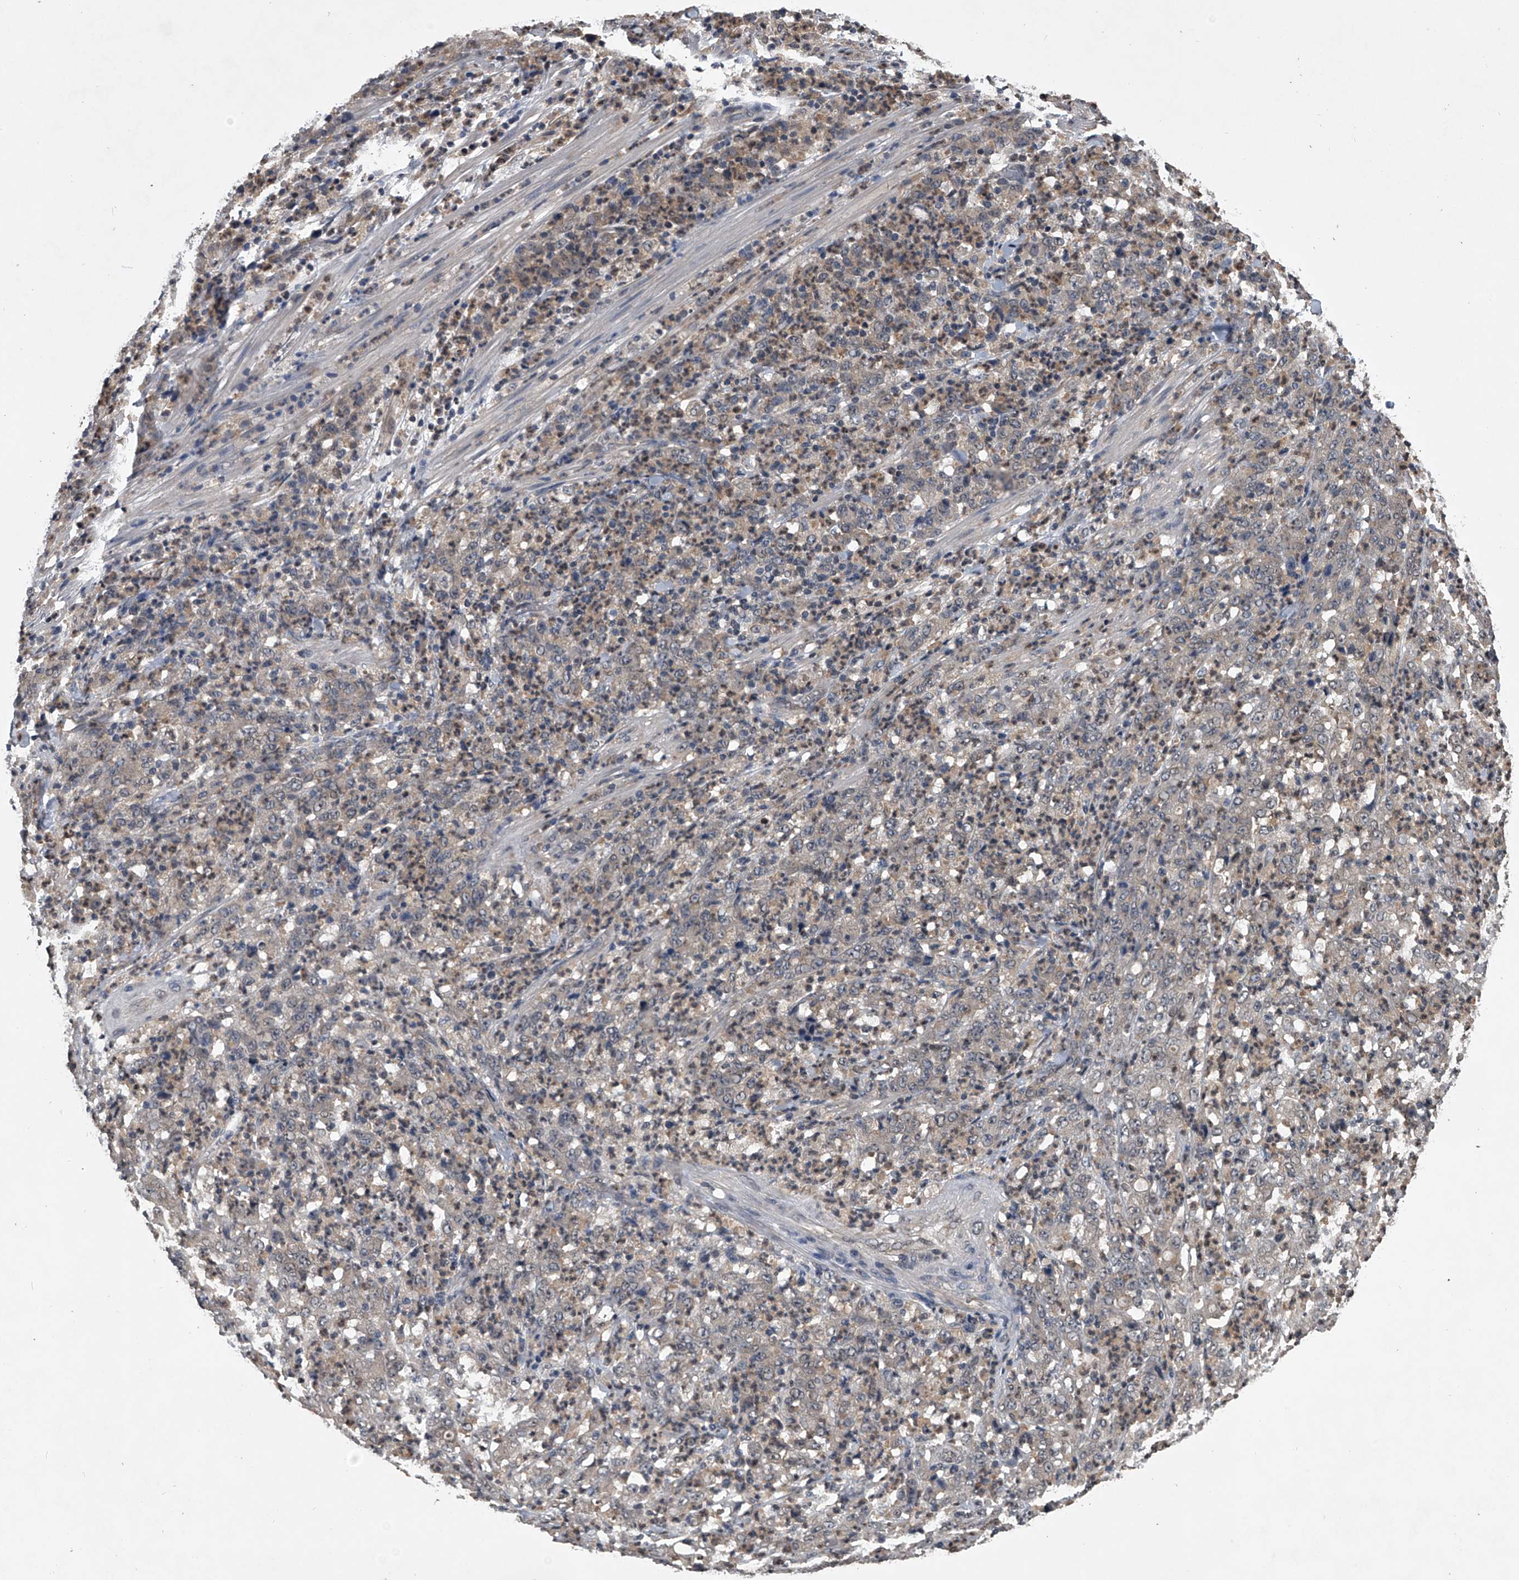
{"staining": {"intensity": "weak", "quantity": "<25%", "location": "cytoplasmic/membranous"}, "tissue": "stomach cancer", "cell_type": "Tumor cells", "image_type": "cancer", "snomed": [{"axis": "morphology", "description": "Adenocarcinoma, NOS"}, {"axis": "topography", "description": "Stomach, lower"}], "caption": "Tumor cells show no significant protein expression in adenocarcinoma (stomach).", "gene": "TSNAX", "patient": {"sex": "female", "age": 71}}